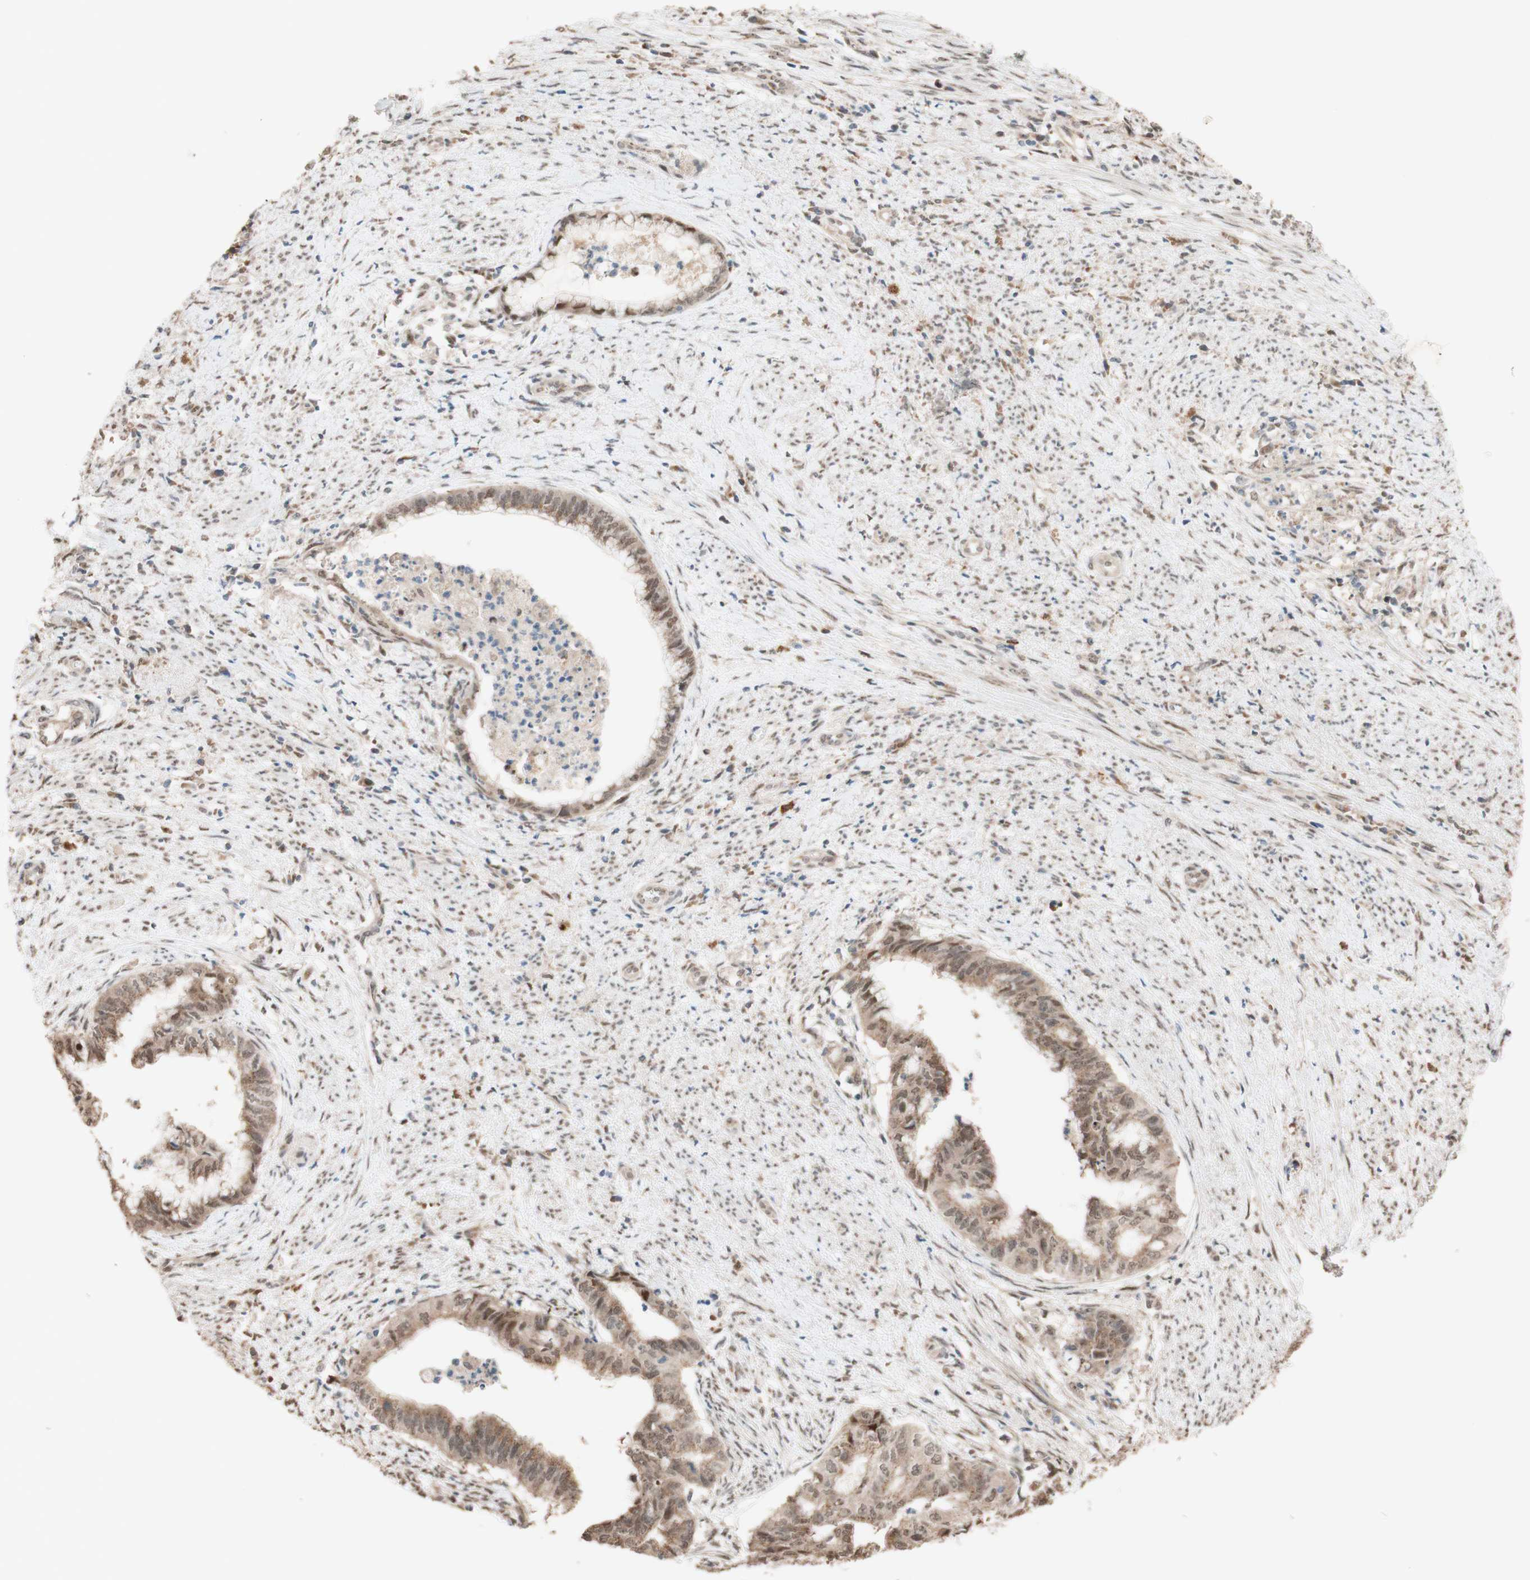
{"staining": {"intensity": "weak", "quantity": ">75%", "location": "cytoplasmic/membranous"}, "tissue": "endometrial cancer", "cell_type": "Tumor cells", "image_type": "cancer", "snomed": [{"axis": "morphology", "description": "Necrosis, NOS"}, {"axis": "morphology", "description": "Adenocarcinoma, NOS"}, {"axis": "topography", "description": "Endometrium"}], "caption": "Brown immunohistochemical staining in human endometrial adenocarcinoma demonstrates weak cytoplasmic/membranous positivity in approximately >75% of tumor cells. (DAB IHC, brown staining for protein, blue staining for nuclei).", "gene": "CCNC", "patient": {"sex": "female", "age": 79}}